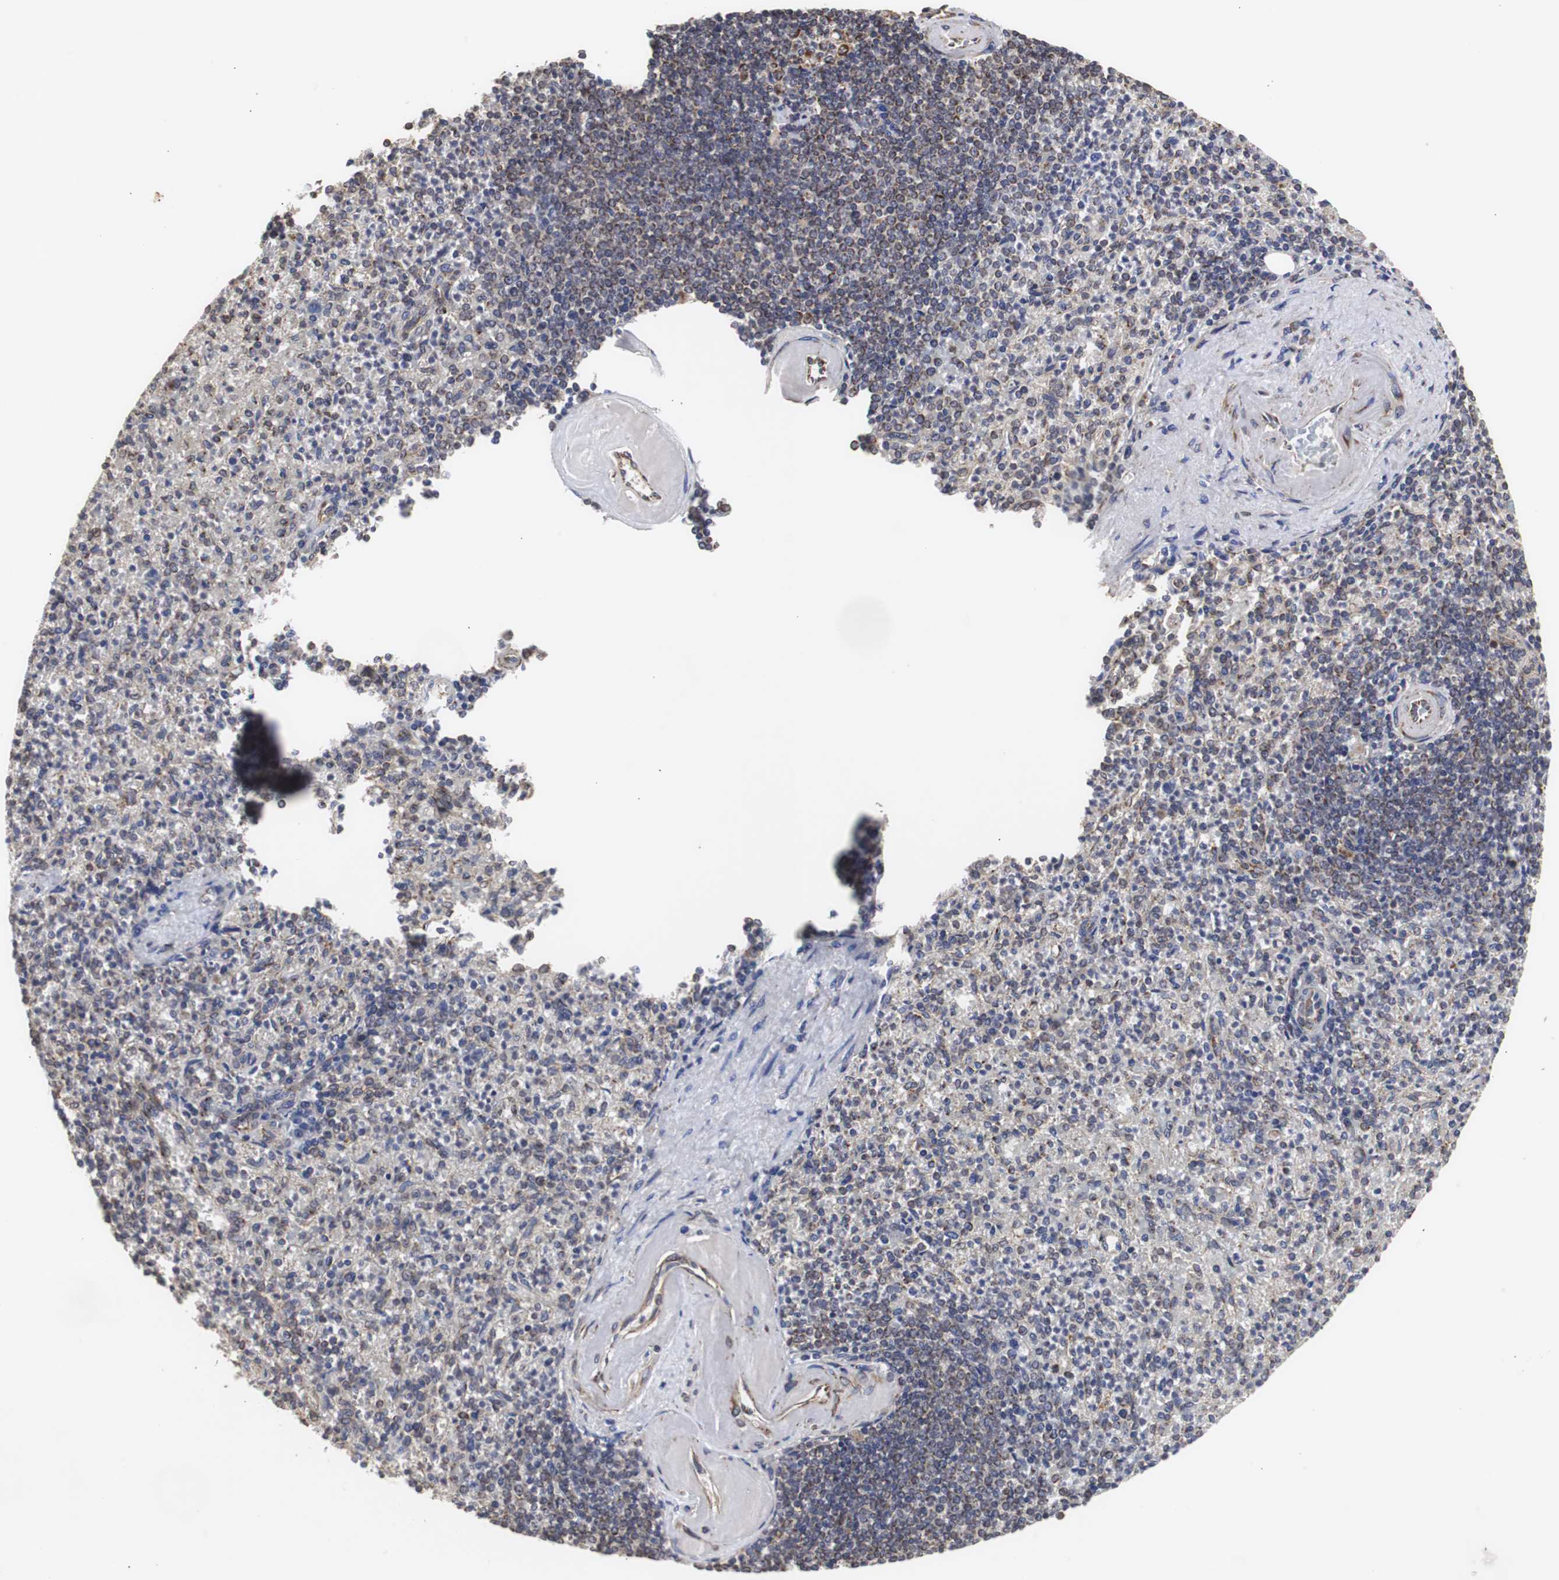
{"staining": {"intensity": "moderate", "quantity": "25%-75%", "location": "cytoplasmic/membranous"}, "tissue": "spleen", "cell_type": "Cells in red pulp", "image_type": "normal", "snomed": [{"axis": "morphology", "description": "Normal tissue, NOS"}, {"axis": "topography", "description": "Spleen"}], "caption": "Benign spleen reveals moderate cytoplasmic/membranous staining in about 25%-75% of cells in red pulp, visualized by immunohistochemistry.", "gene": "HSD17B10", "patient": {"sex": "female", "age": 74}}